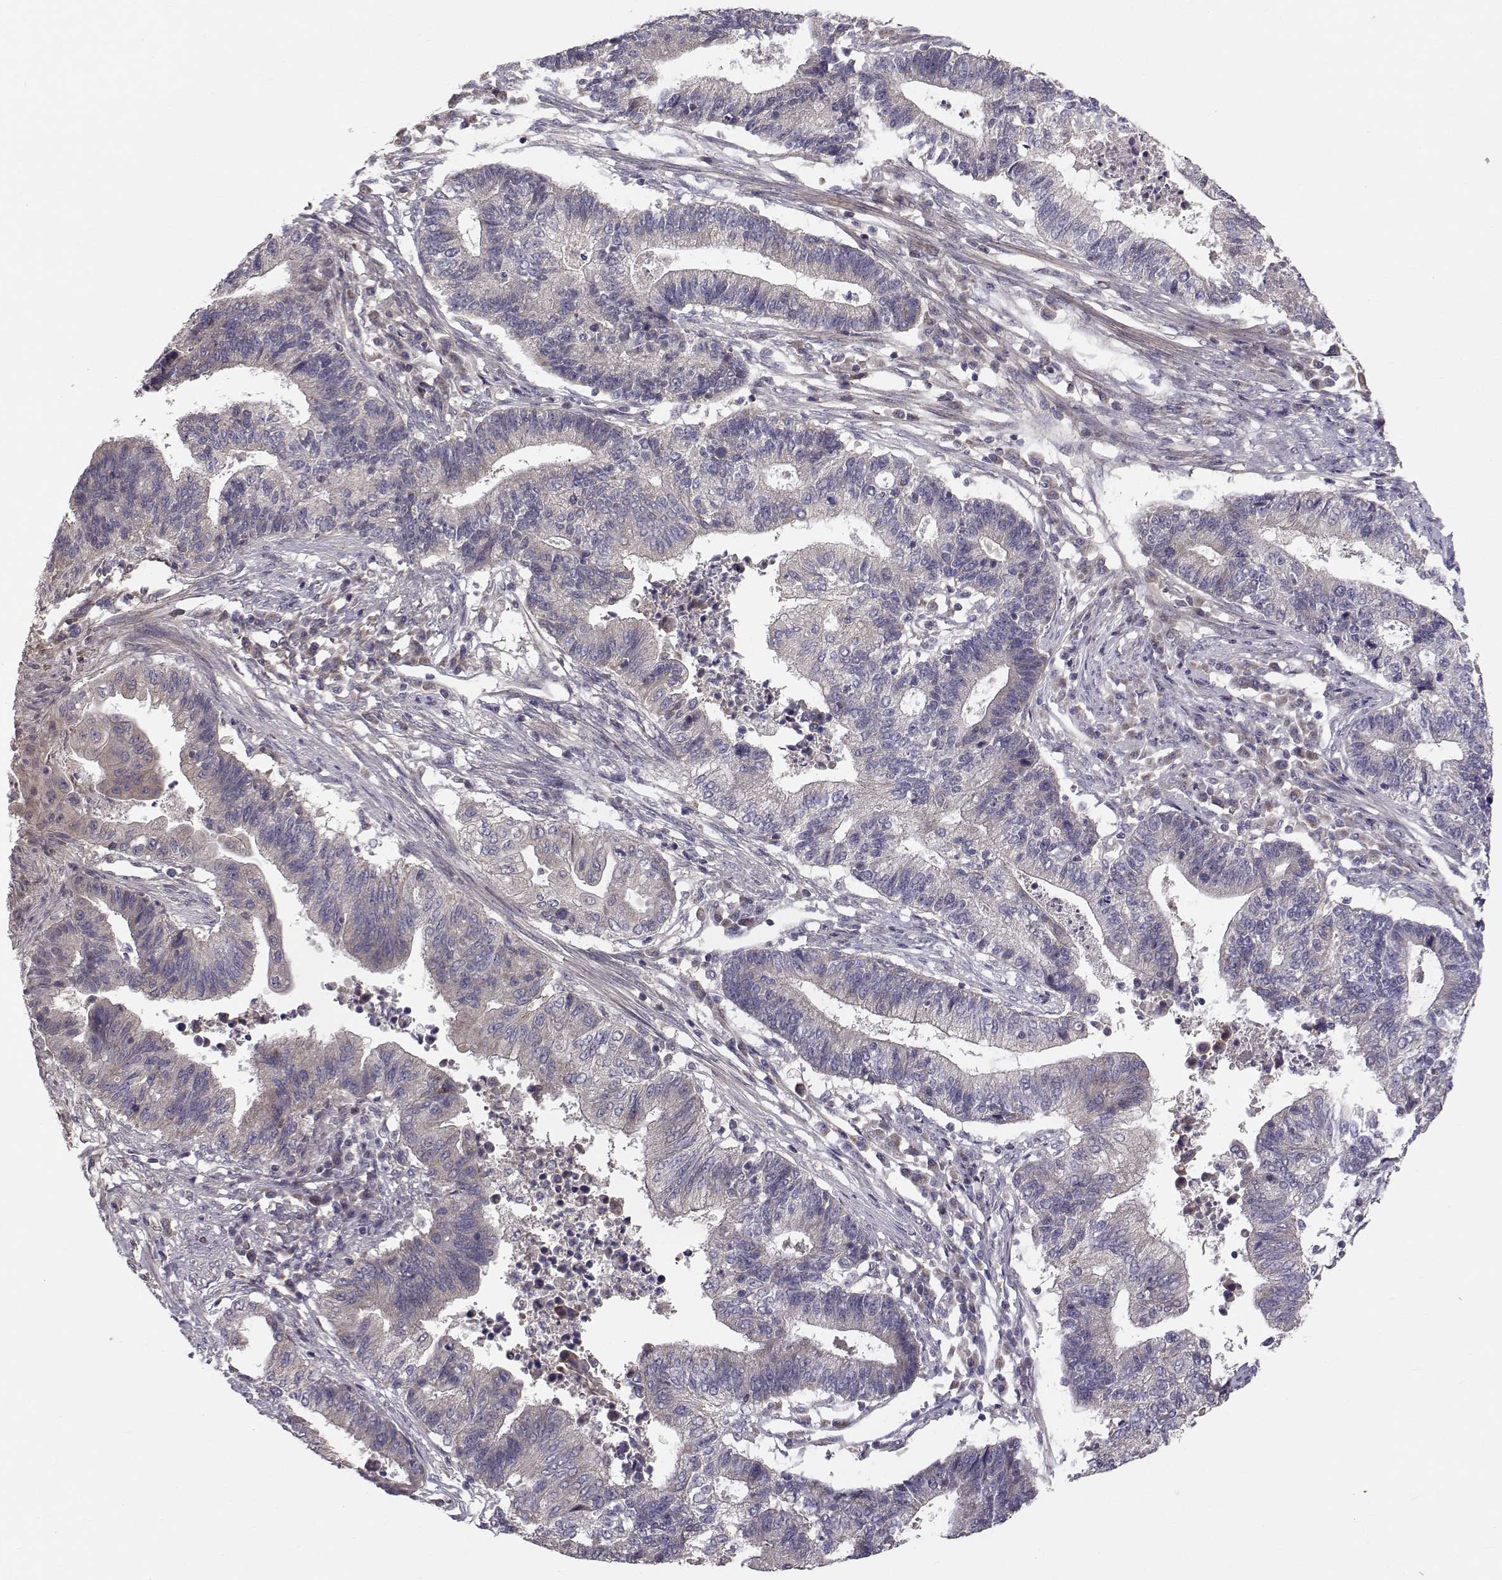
{"staining": {"intensity": "negative", "quantity": "none", "location": "none"}, "tissue": "endometrial cancer", "cell_type": "Tumor cells", "image_type": "cancer", "snomed": [{"axis": "morphology", "description": "Adenocarcinoma, NOS"}, {"axis": "topography", "description": "Uterus"}, {"axis": "topography", "description": "Endometrium"}], "caption": "The micrograph demonstrates no staining of tumor cells in endometrial cancer. The staining was performed using DAB (3,3'-diaminobenzidine) to visualize the protein expression in brown, while the nuclei were stained in blue with hematoxylin (Magnification: 20x).", "gene": "PEX5L", "patient": {"sex": "female", "age": 54}}